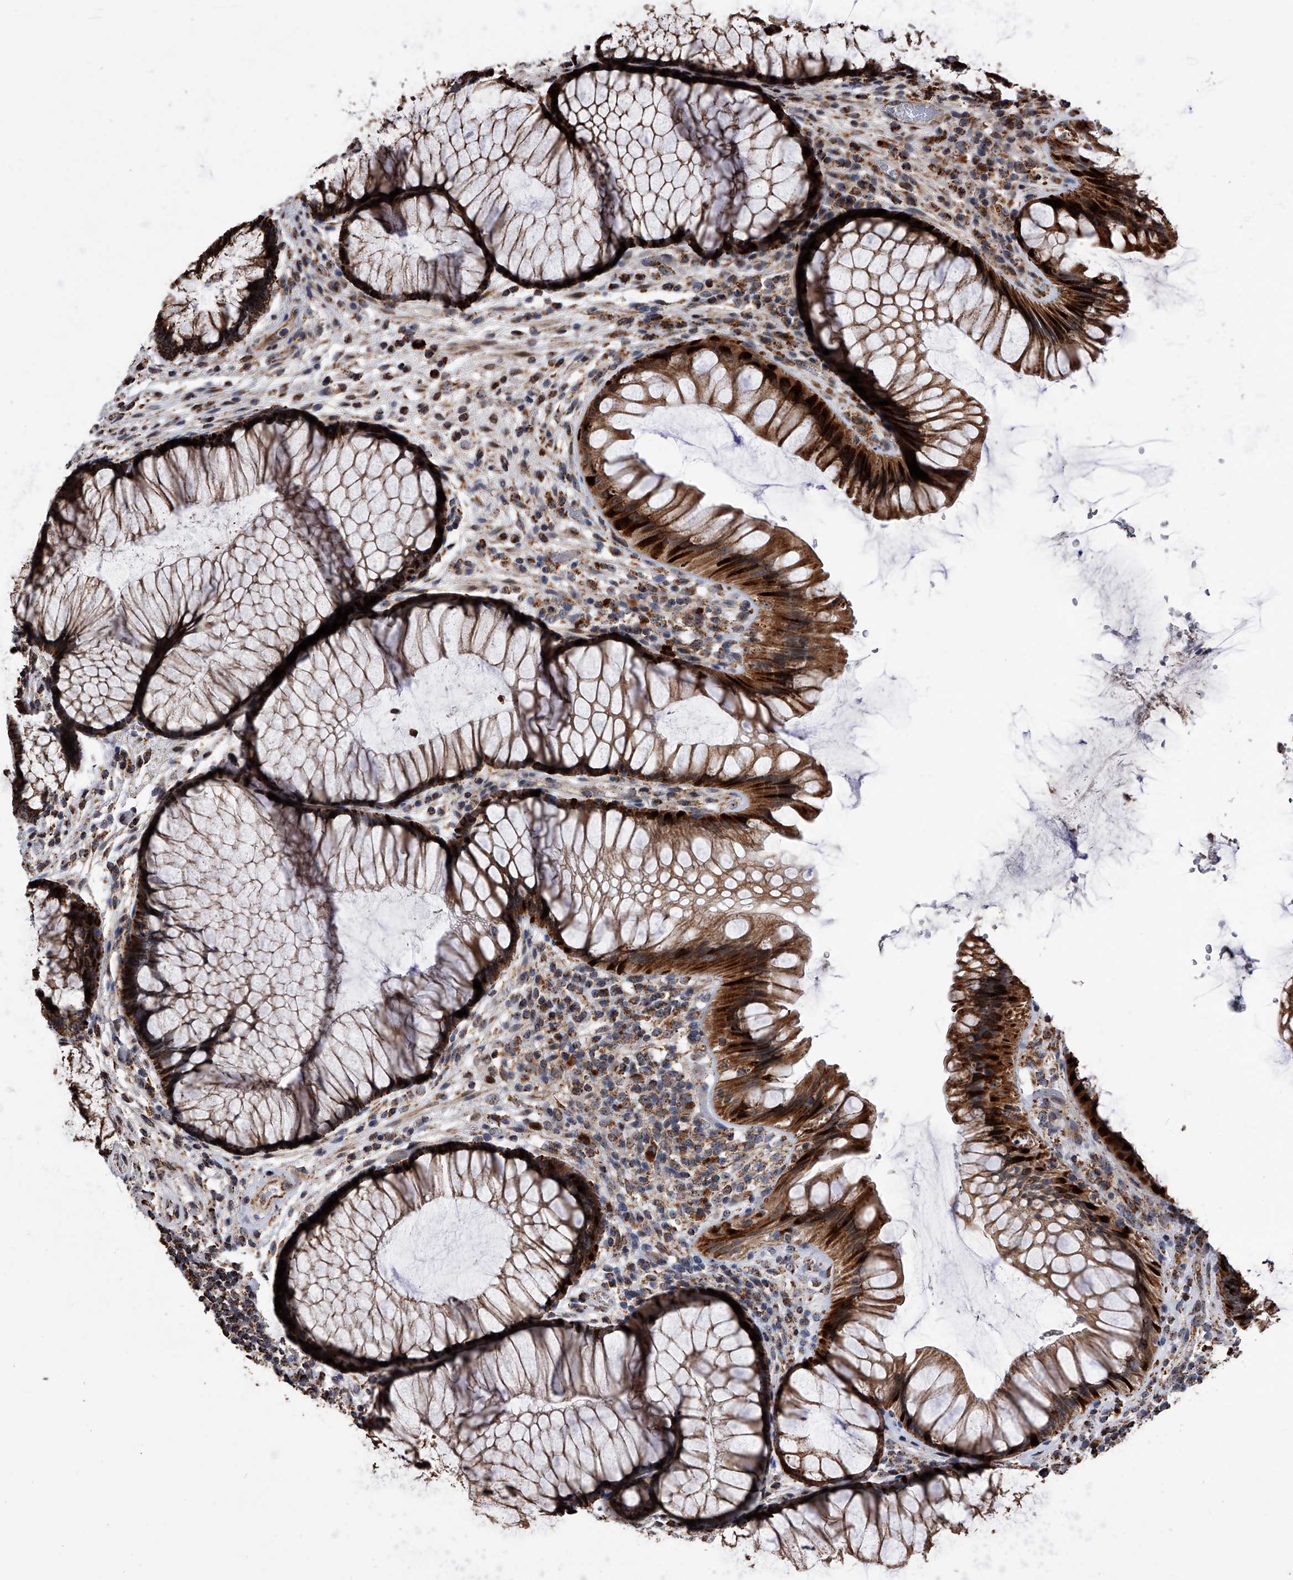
{"staining": {"intensity": "strong", "quantity": ">75%", "location": "cytoplasmic/membranous"}, "tissue": "rectum", "cell_type": "Glandular cells", "image_type": "normal", "snomed": [{"axis": "morphology", "description": "Normal tissue, NOS"}, {"axis": "topography", "description": "Rectum"}], "caption": "Brown immunohistochemical staining in unremarkable rectum exhibits strong cytoplasmic/membranous positivity in about >75% of glandular cells.", "gene": "SMPDL3A", "patient": {"sex": "male", "age": 51}}